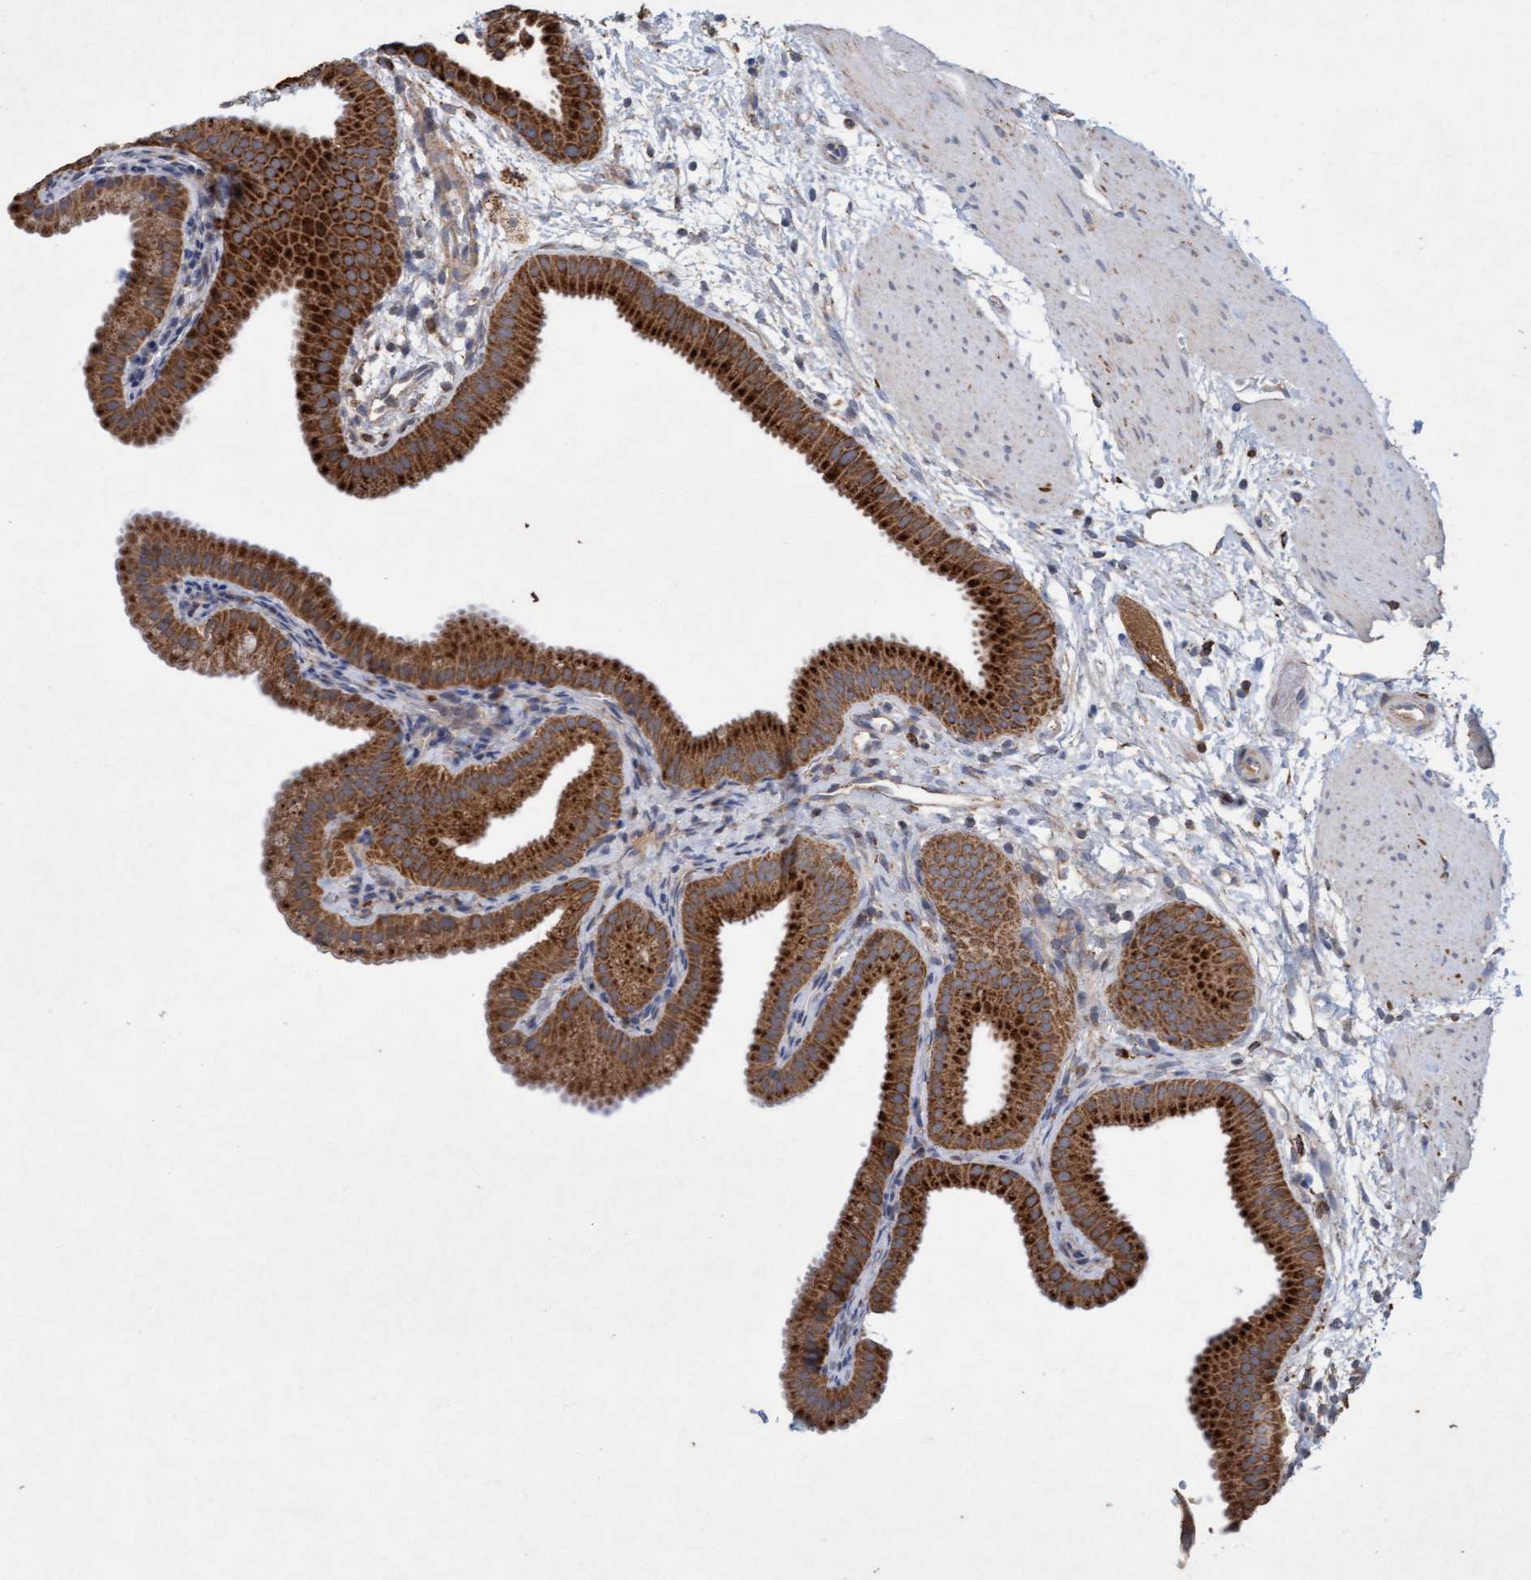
{"staining": {"intensity": "strong", "quantity": ">75%", "location": "cytoplasmic/membranous"}, "tissue": "gallbladder", "cell_type": "Glandular cells", "image_type": "normal", "snomed": [{"axis": "morphology", "description": "Normal tissue, NOS"}, {"axis": "topography", "description": "Gallbladder"}], "caption": "Immunohistochemistry (IHC) image of benign human gallbladder stained for a protein (brown), which exhibits high levels of strong cytoplasmic/membranous staining in about >75% of glandular cells.", "gene": "ATPAF2", "patient": {"sex": "female", "age": 64}}